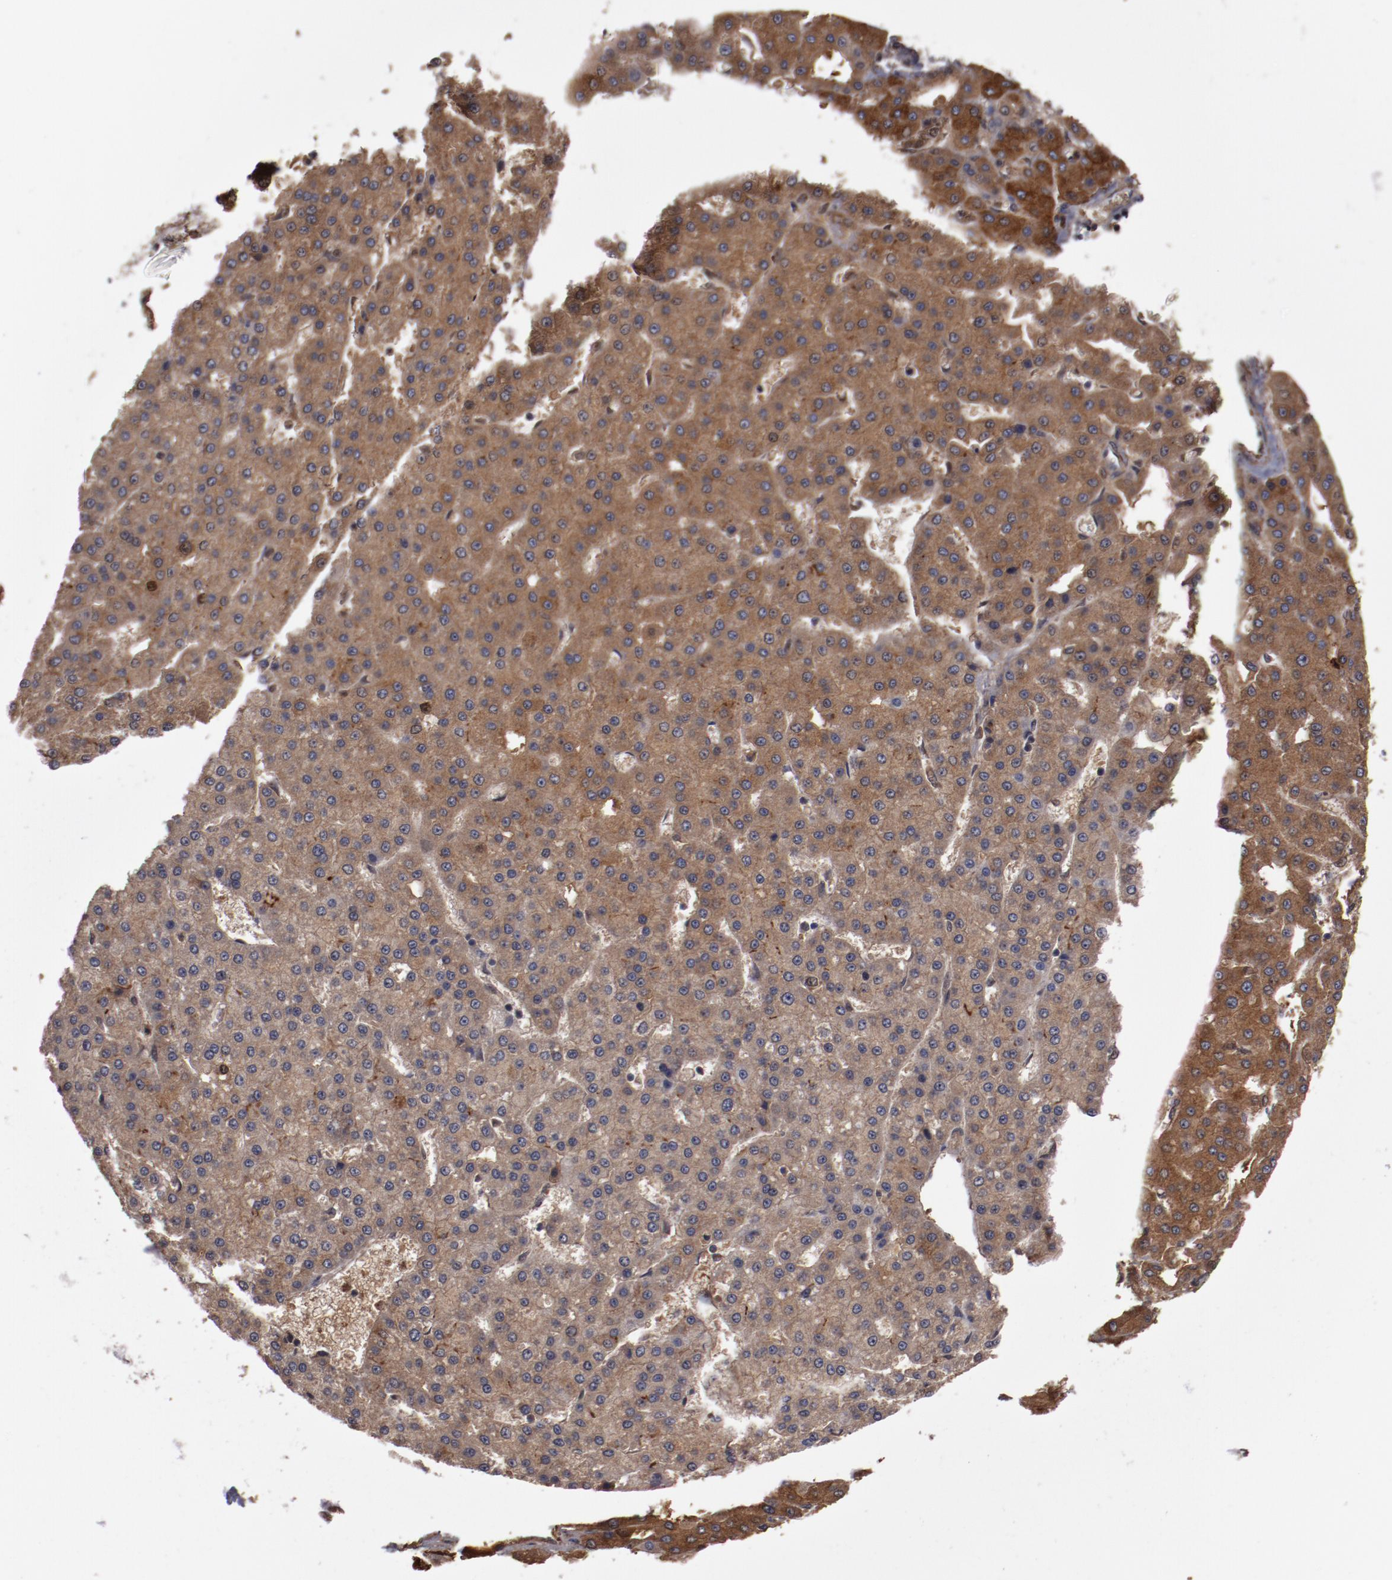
{"staining": {"intensity": "moderate", "quantity": ">75%", "location": "cytoplasmic/membranous"}, "tissue": "liver cancer", "cell_type": "Tumor cells", "image_type": "cancer", "snomed": [{"axis": "morphology", "description": "Carcinoma, Hepatocellular, NOS"}, {"axis": "topography", "description": "Liver"}], "caption": "Liver cancer tissue demonstrates moderate cytoplasmic/membranous positivity in about >75% of tumor cells, visualized by immunohistochemistry. Using DAB (brown) and hematoxylin (blue) stains, captured at high magnification using brightfield microscopy.", "gene": "SERPINA7", "patient": {"sex": "male", "age": 47}}